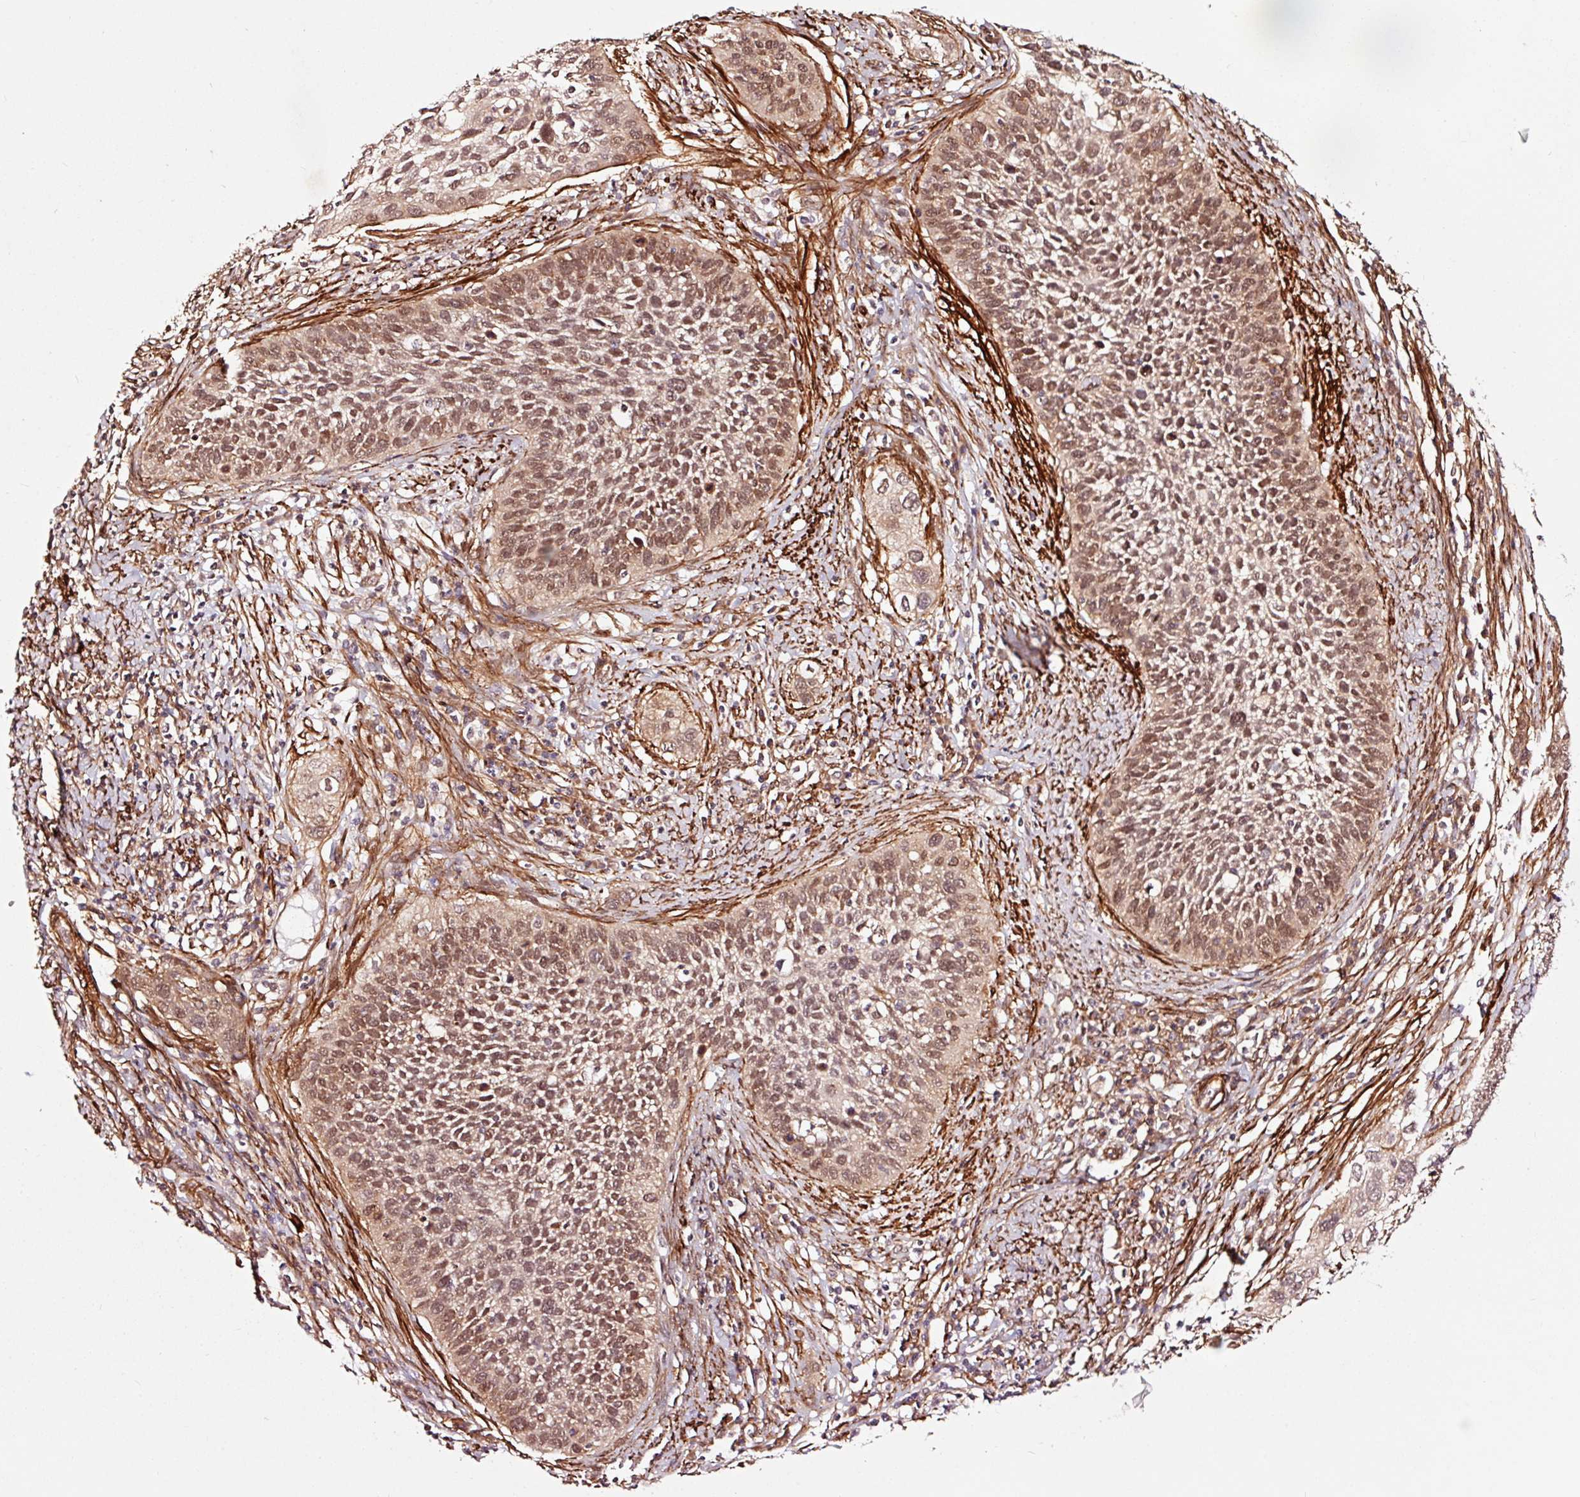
{"staining": {"intensity": "moderate", "quantity": ">75%", "location": "cytoplasmic/membranous,nuclear"}, "tissue": "cervical cancer", "cell_type": "Tumor cells", "image_type": "cancer", "snomed": [{"axis": "morphology", "description": "Squamous cell carcinoma, NOS"}, {"axis": "topography", "description": "Cervix"}], "caption": "Moderate cytoplasmic/membranous and nuclear protein expression is present in about >75% of tumor cells in cervical cancer (squamous cell carcinoma).", "gene": "TPM1", "patient": {"sex": "female", "age": 34}}